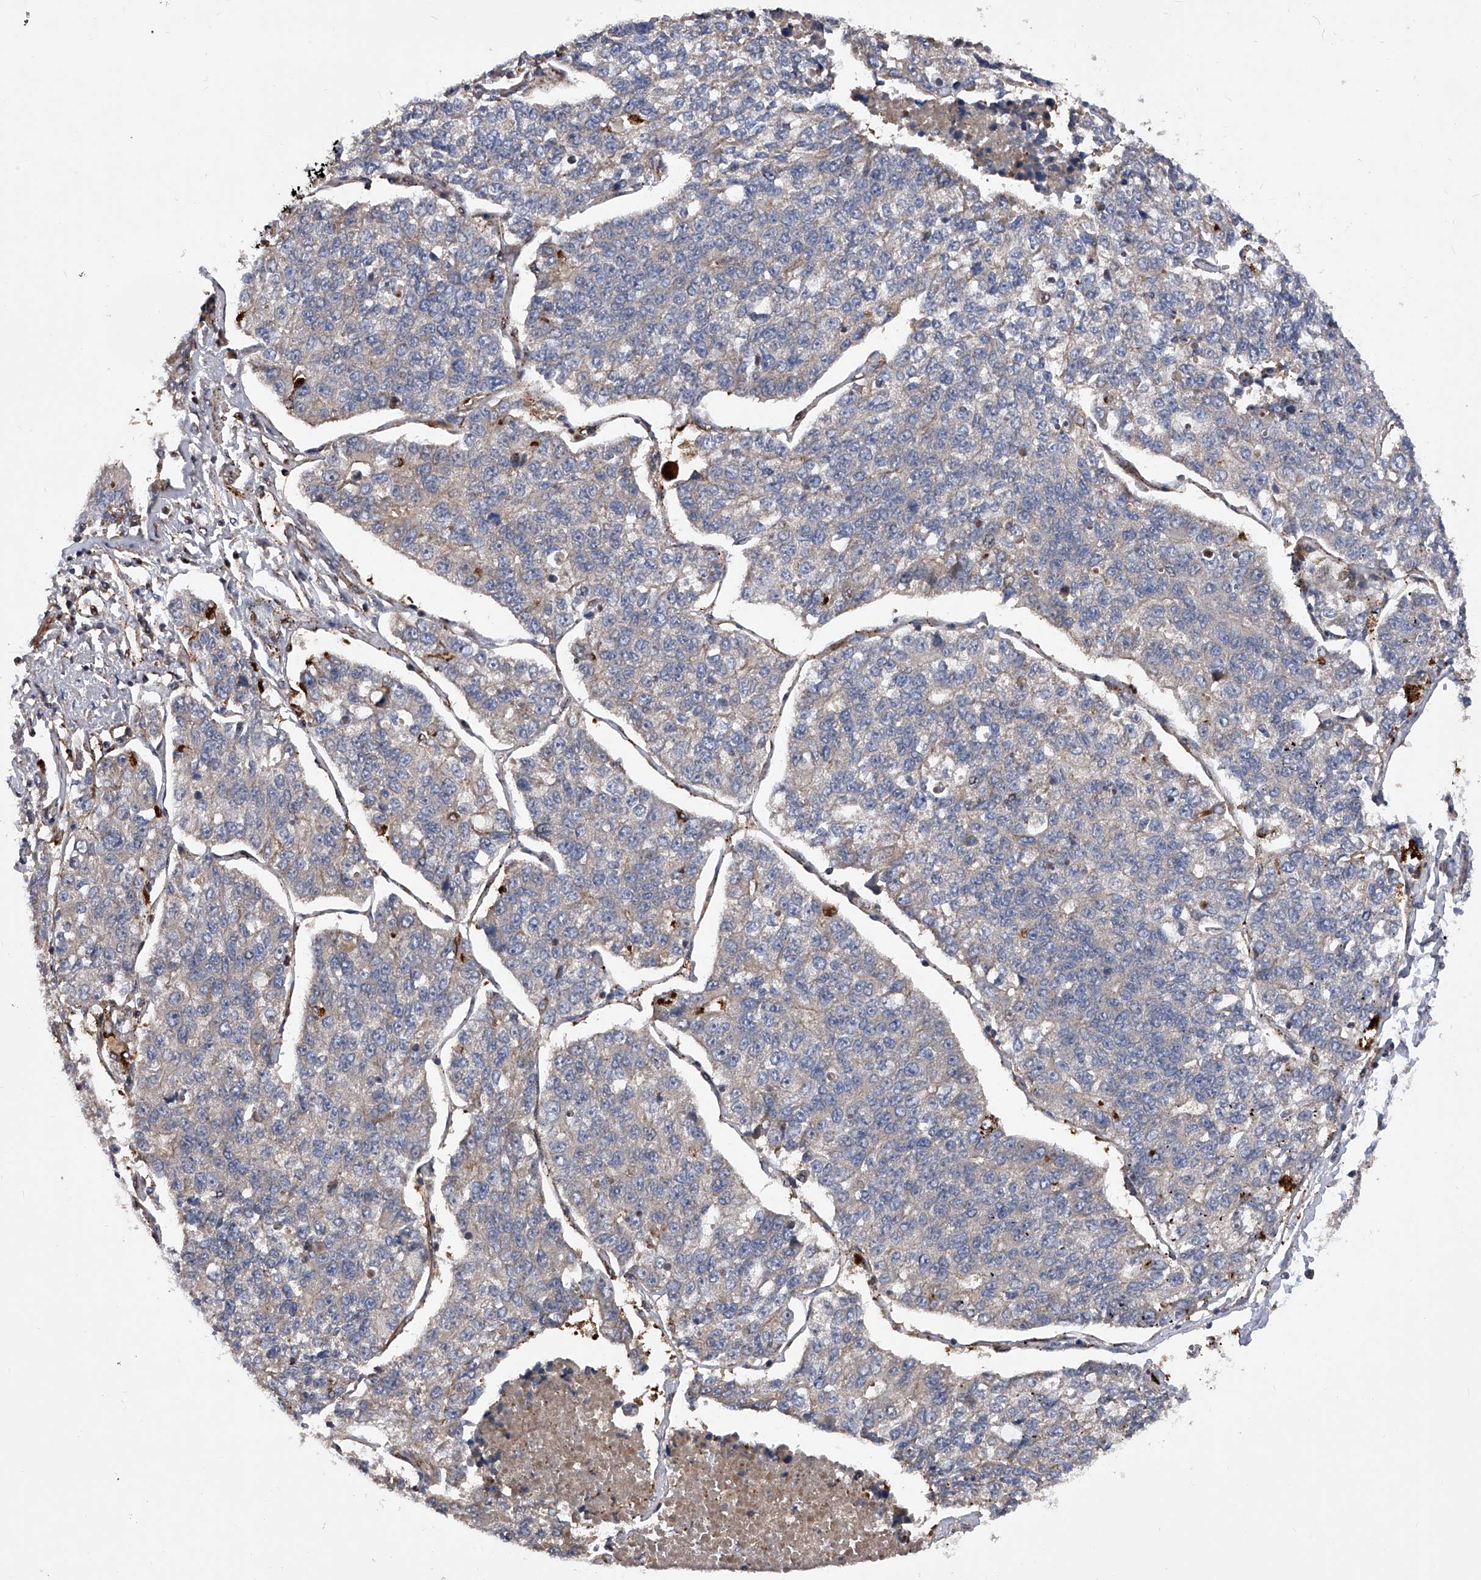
{"staining": {"intensity": "weak", "quantity": "25%-75%", "location": "cytoplasmic/membranous"}, "tissue": "lung cancer", "cell_type": "Tumor cells", "image_type": "cancer", "snomed": [{"axis": "morphology", "description": "Adenocarcinoma, NOS"}, {"axis": "topography", "description": "Lung"}], "caption": "Human lung adenocarcinoma stained with a brown dye demonstrates weak cytoplasmic/membranous positive staining in about 25%-75% of tumor cells.", "gene": "PDSS2", "patient": {"sex": "male", "age": 49}}